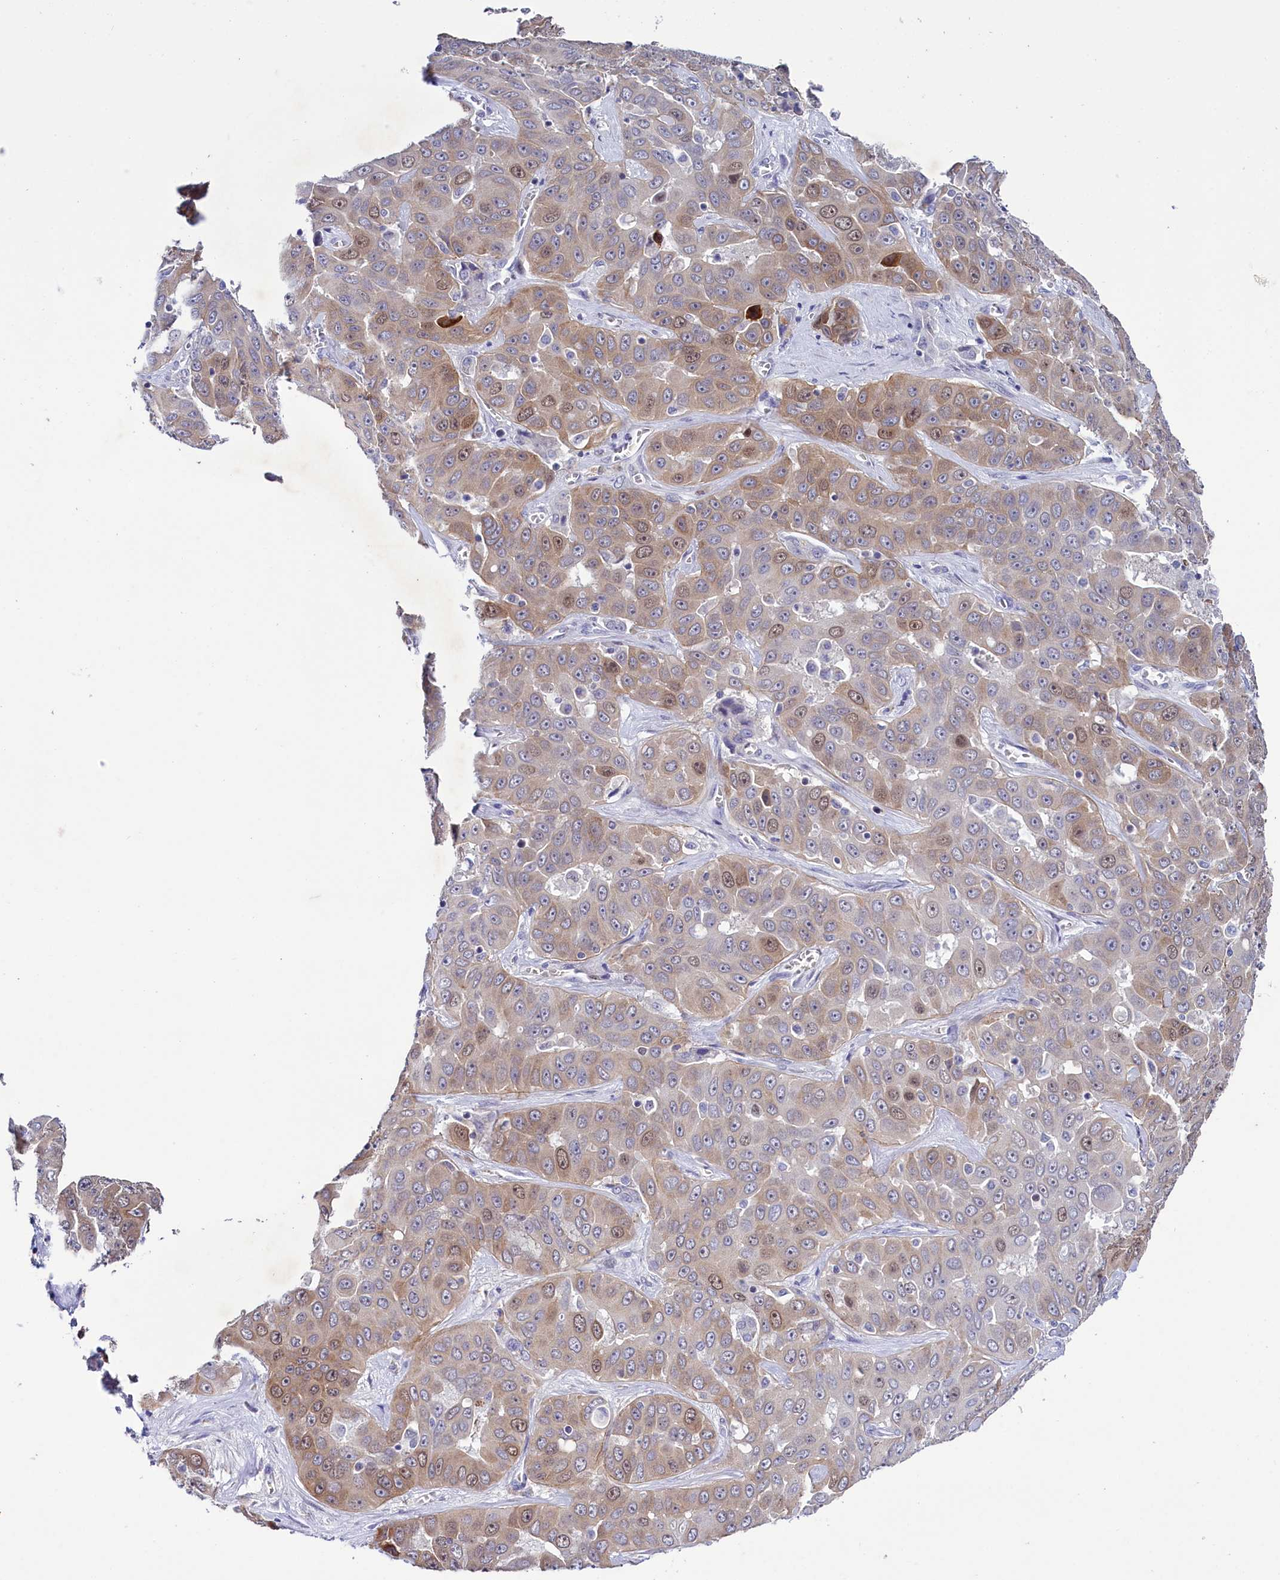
{"staining": {"intensity": "moderate", "quantity": "<25%", "location": "cytoplasmic/membranous,nuclear"}, "tissue": "liver cancer", "cell_type": "Tumor cells", "image_type": "cancer", "snomed": [{"axis": "morphology", "description": "Cholangiocarcinoma"}, {"axis": "topography", "description": "Liver"}], "caption": "Liver cholangiocarcinoma was stained to show a protein in brown. There is low levels of moderate cytoplasmic/membranous and nuclear positivity in about <25% of tumor cells.", "gene": "FAM111B", "patient": {"sex": "female", "age": 52}}